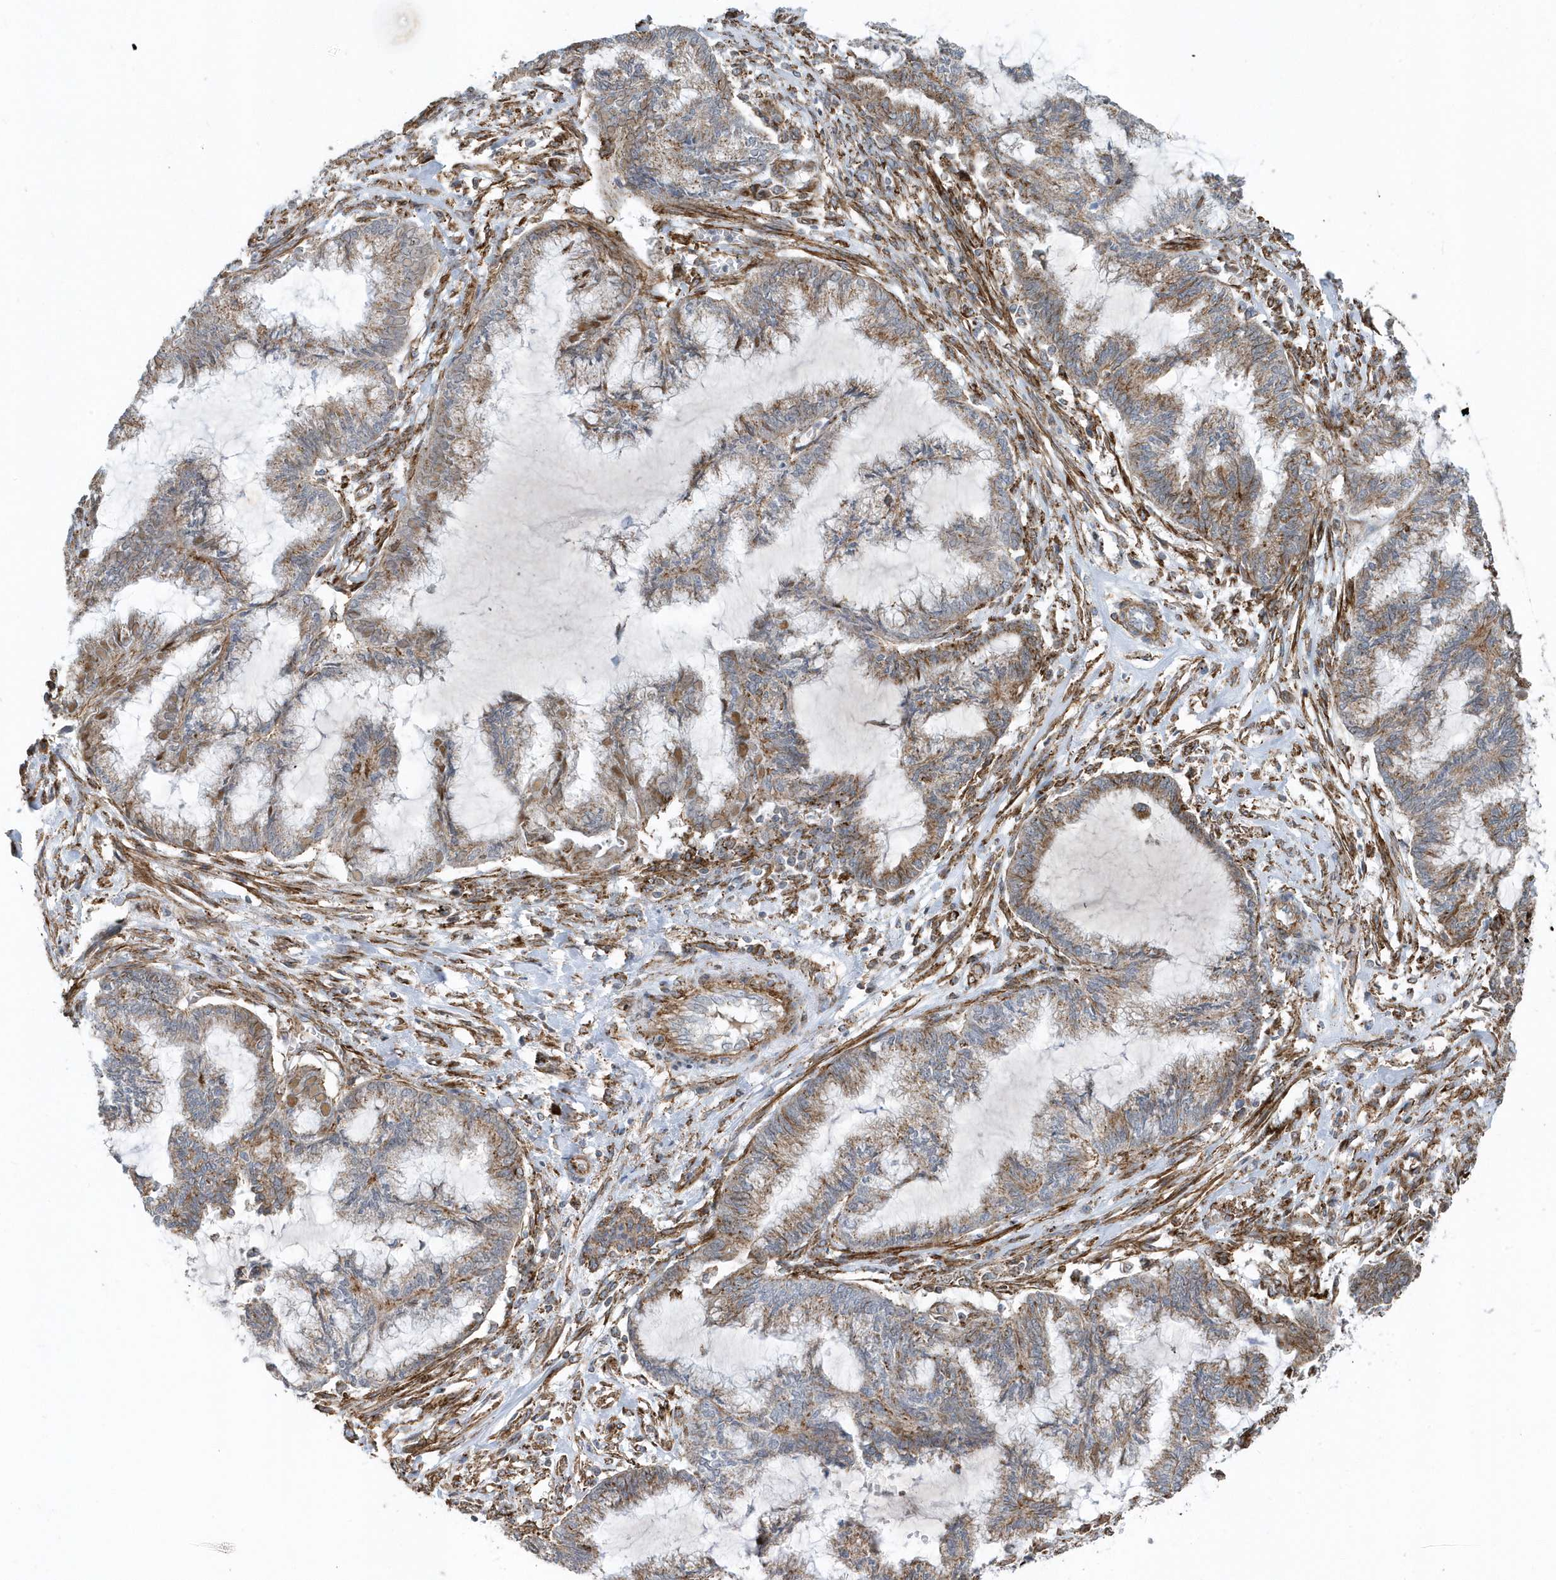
{"staining": {"intensity": "moderate", "quantity": "25%-75%", "location": "cytoplasmic/membranous"}, "tissue": "endometrial cancer", "cell_type": "Tumor cells", "image_type": "cancer", "snomed": [{"axis": "morphology", "description": "Adenocarcinoma, NOS"}, {"axis": "topography", "description": "Endometrium"}], "caption": "Immunohistochemistry of human endometrial cancer (adenocarcinoma) demonstrates medium levels of moderate cytoplasmic/membranous positivity in approximately 25%-75% of tumor cells.", "gene": "HRH4", "patient": {"sex": "female", "age": 86}}